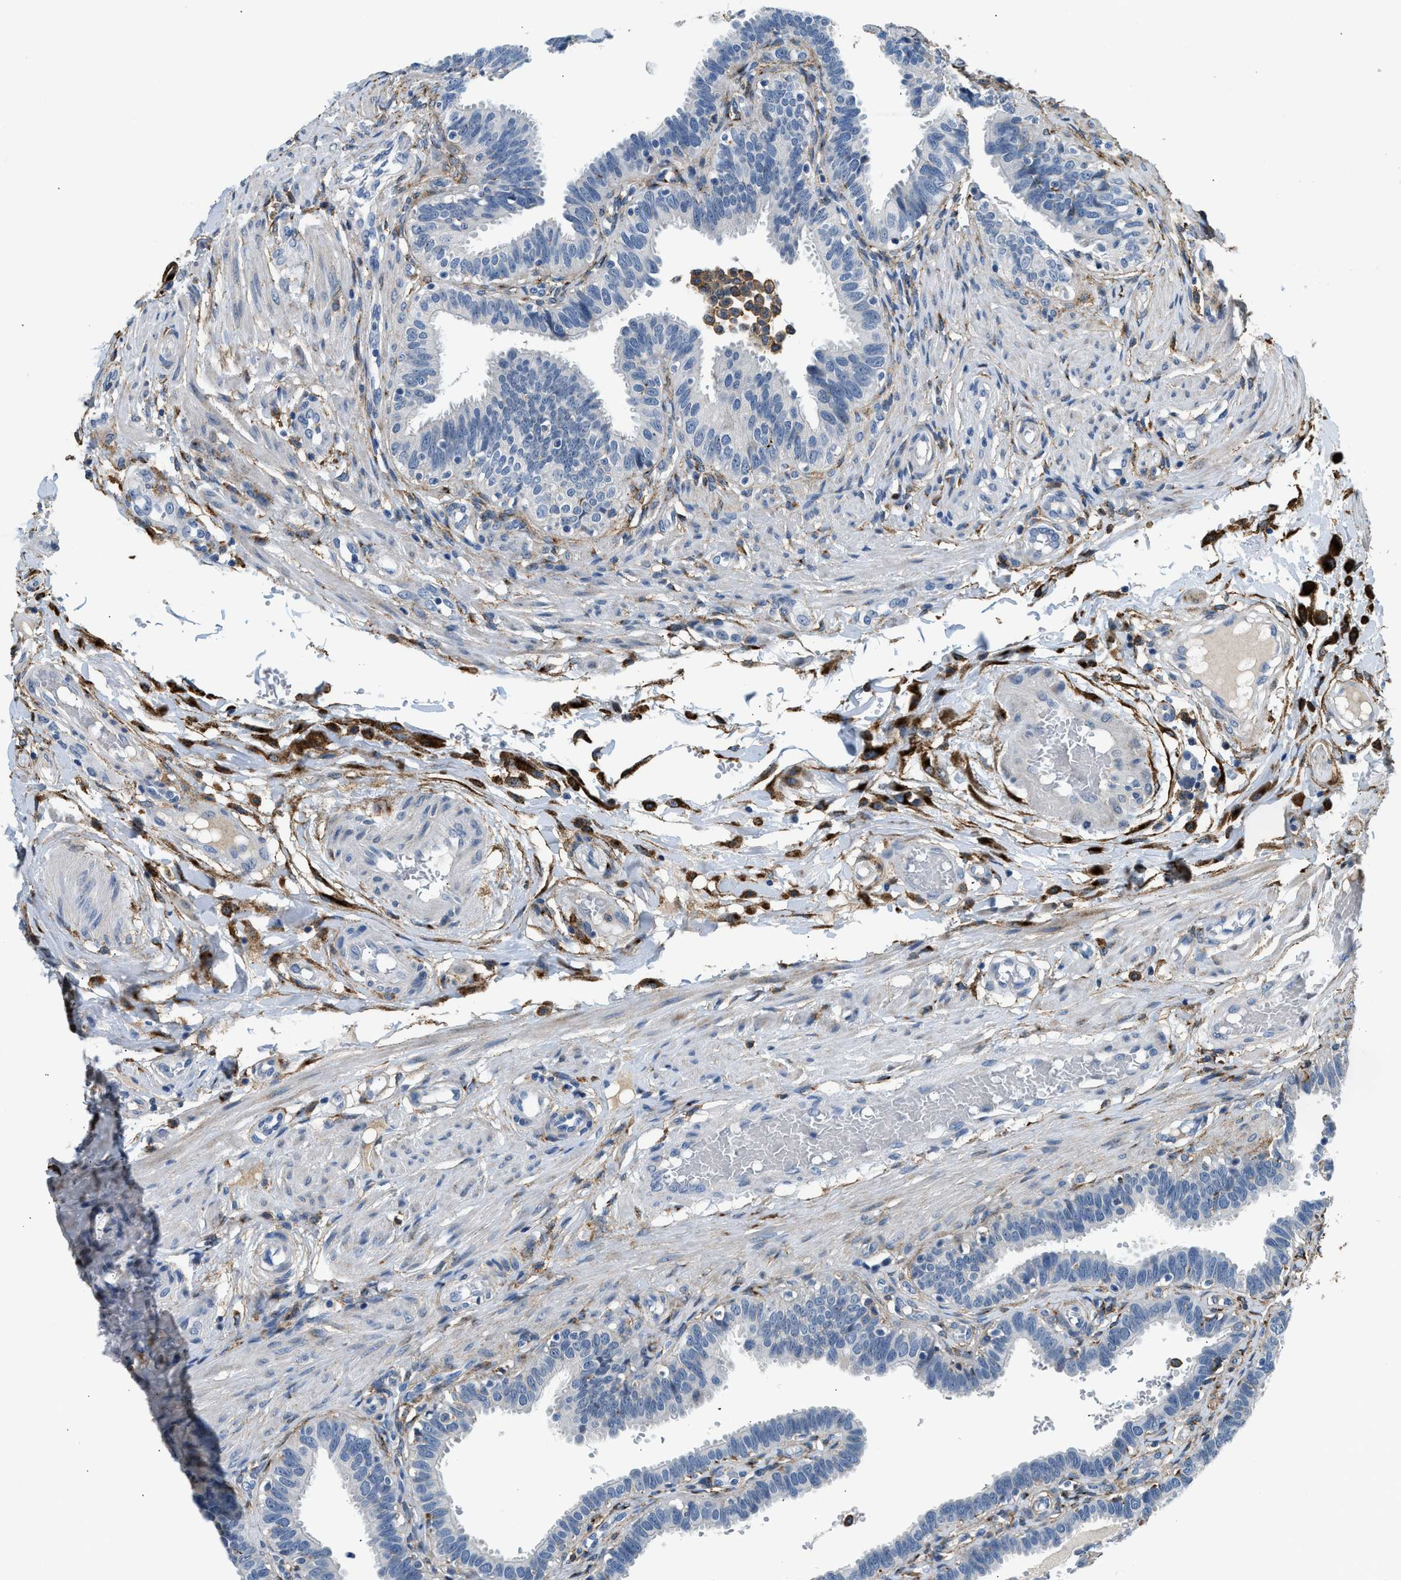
{"staining": {"intensity": "negative", "quantity": "none", "location": "none"}, "tissue": "fallopian tube", "cell_type": "Glandular cells", "image_type": "normal", "snomed": [{"axis": "morphology", "description": "Normal tissue, NOS"}, {"axis": "topography", "description": "Fallopian tube"}, {"axis": "topography", "description": "Placenta"}], "caption": "IHC of benign fallopian tube displays no staining in glandular cells.", "gene": "LRP1", "patient": {"sex": "female", "age": 34}}